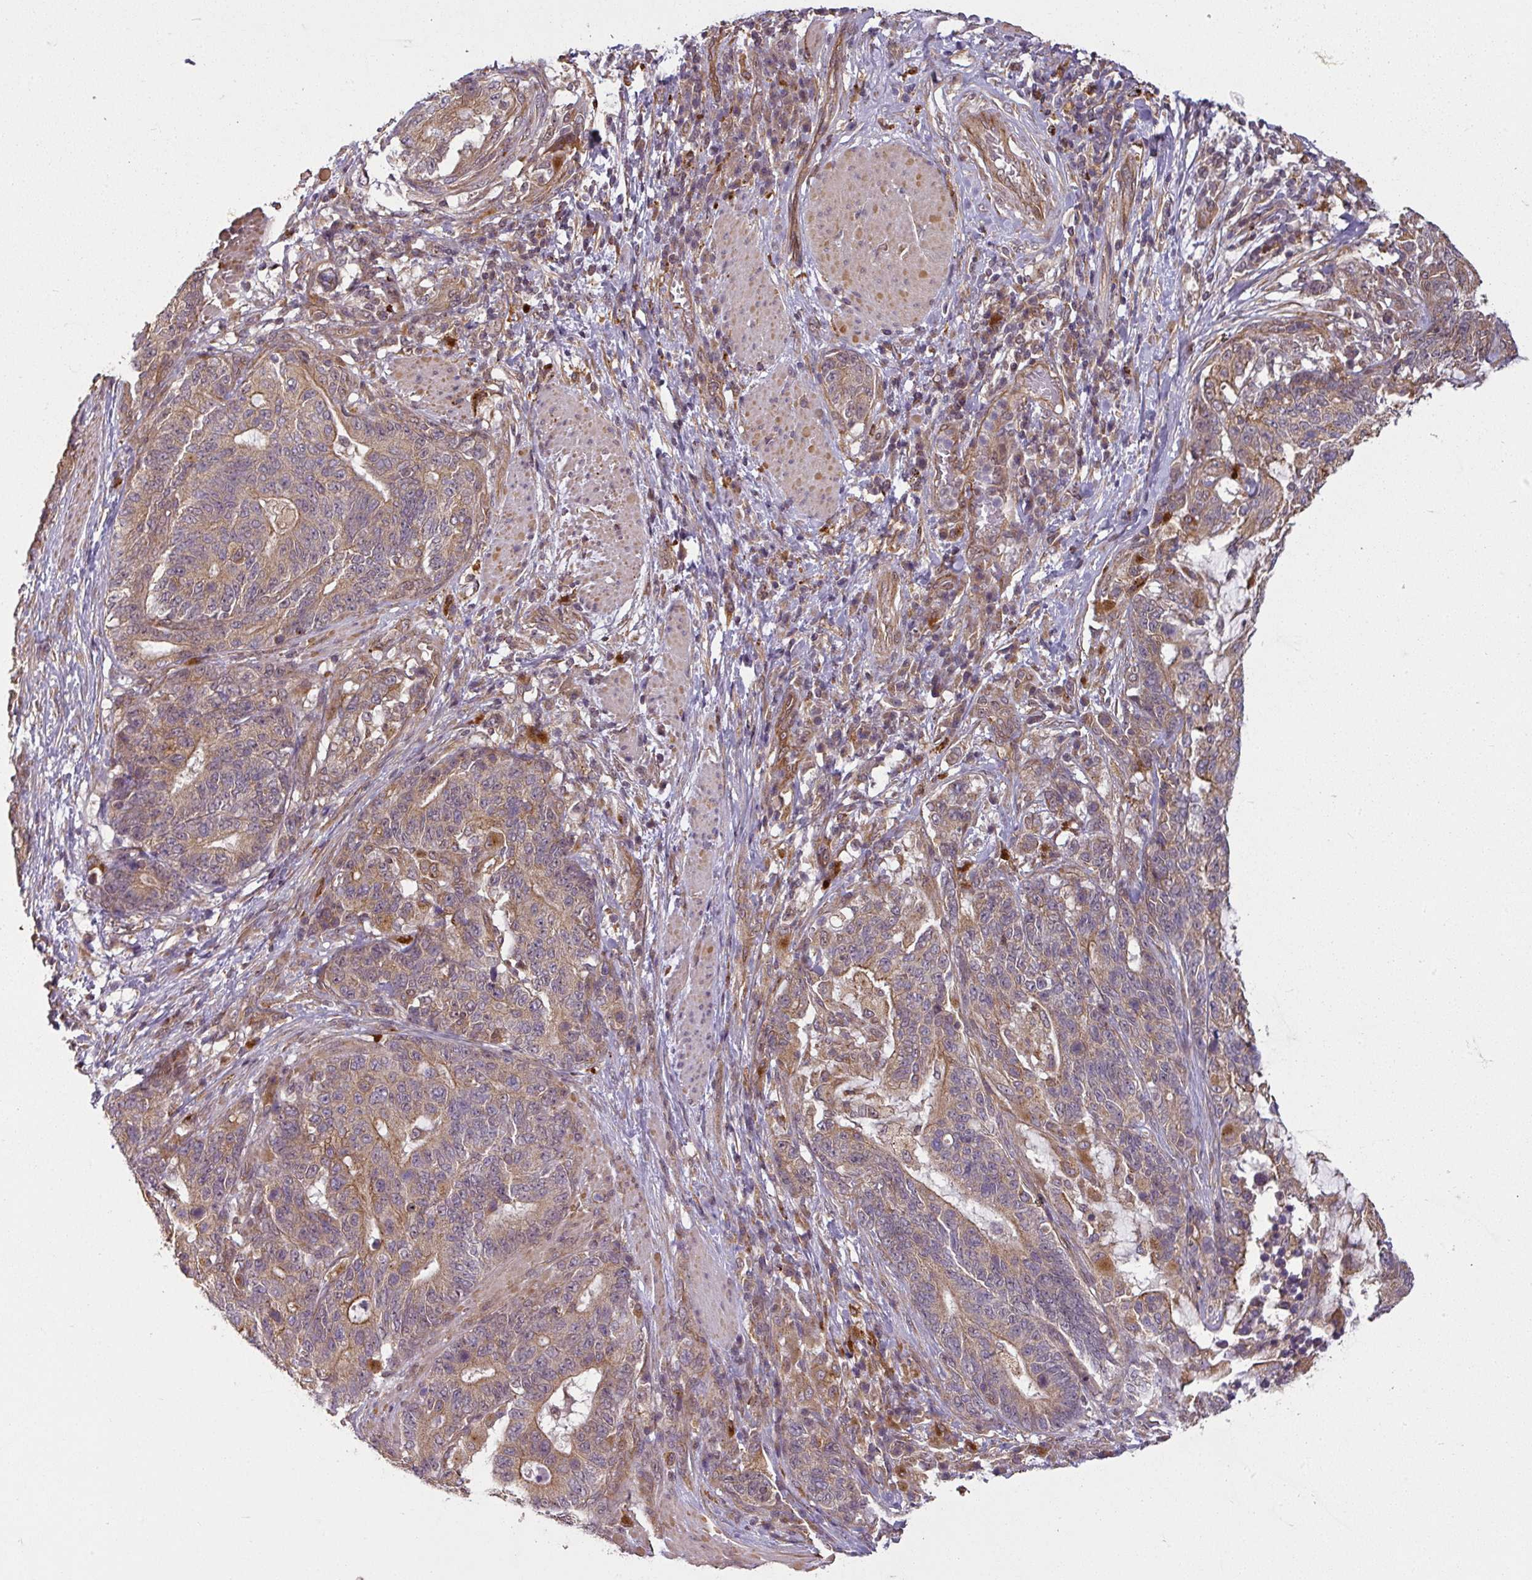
{"staining": {"intensity": "weak", "quantity": "25%-75%", "location": "cytoplasmic/membranous"}, "tissue": "stomach cancer", "cell_type": "Tumor cells", "image_type": "cancer", "snomed": [{"axis": "morphology", "description": "Normal tissue, NOS"}, {"axis": "morphology", "description": "Adenocarcinoma, NOS"}, {"axis": "topography", "description": "Stomach"}], "caption": "IHC staining of stomach cancer (adenocarcinoma), which displays low levels of weak cytoplasmic/membranous staining in approximately 25%-75% of tumor cells indicating weak cytoplasmic/membranous protein expression. The staining was performed using DAB (brown) for protein detection and nuclei were counterstained in hematoxylin (blue).", "gene": "DIMT1", "patient": {"sex": "female", "age": 64}}